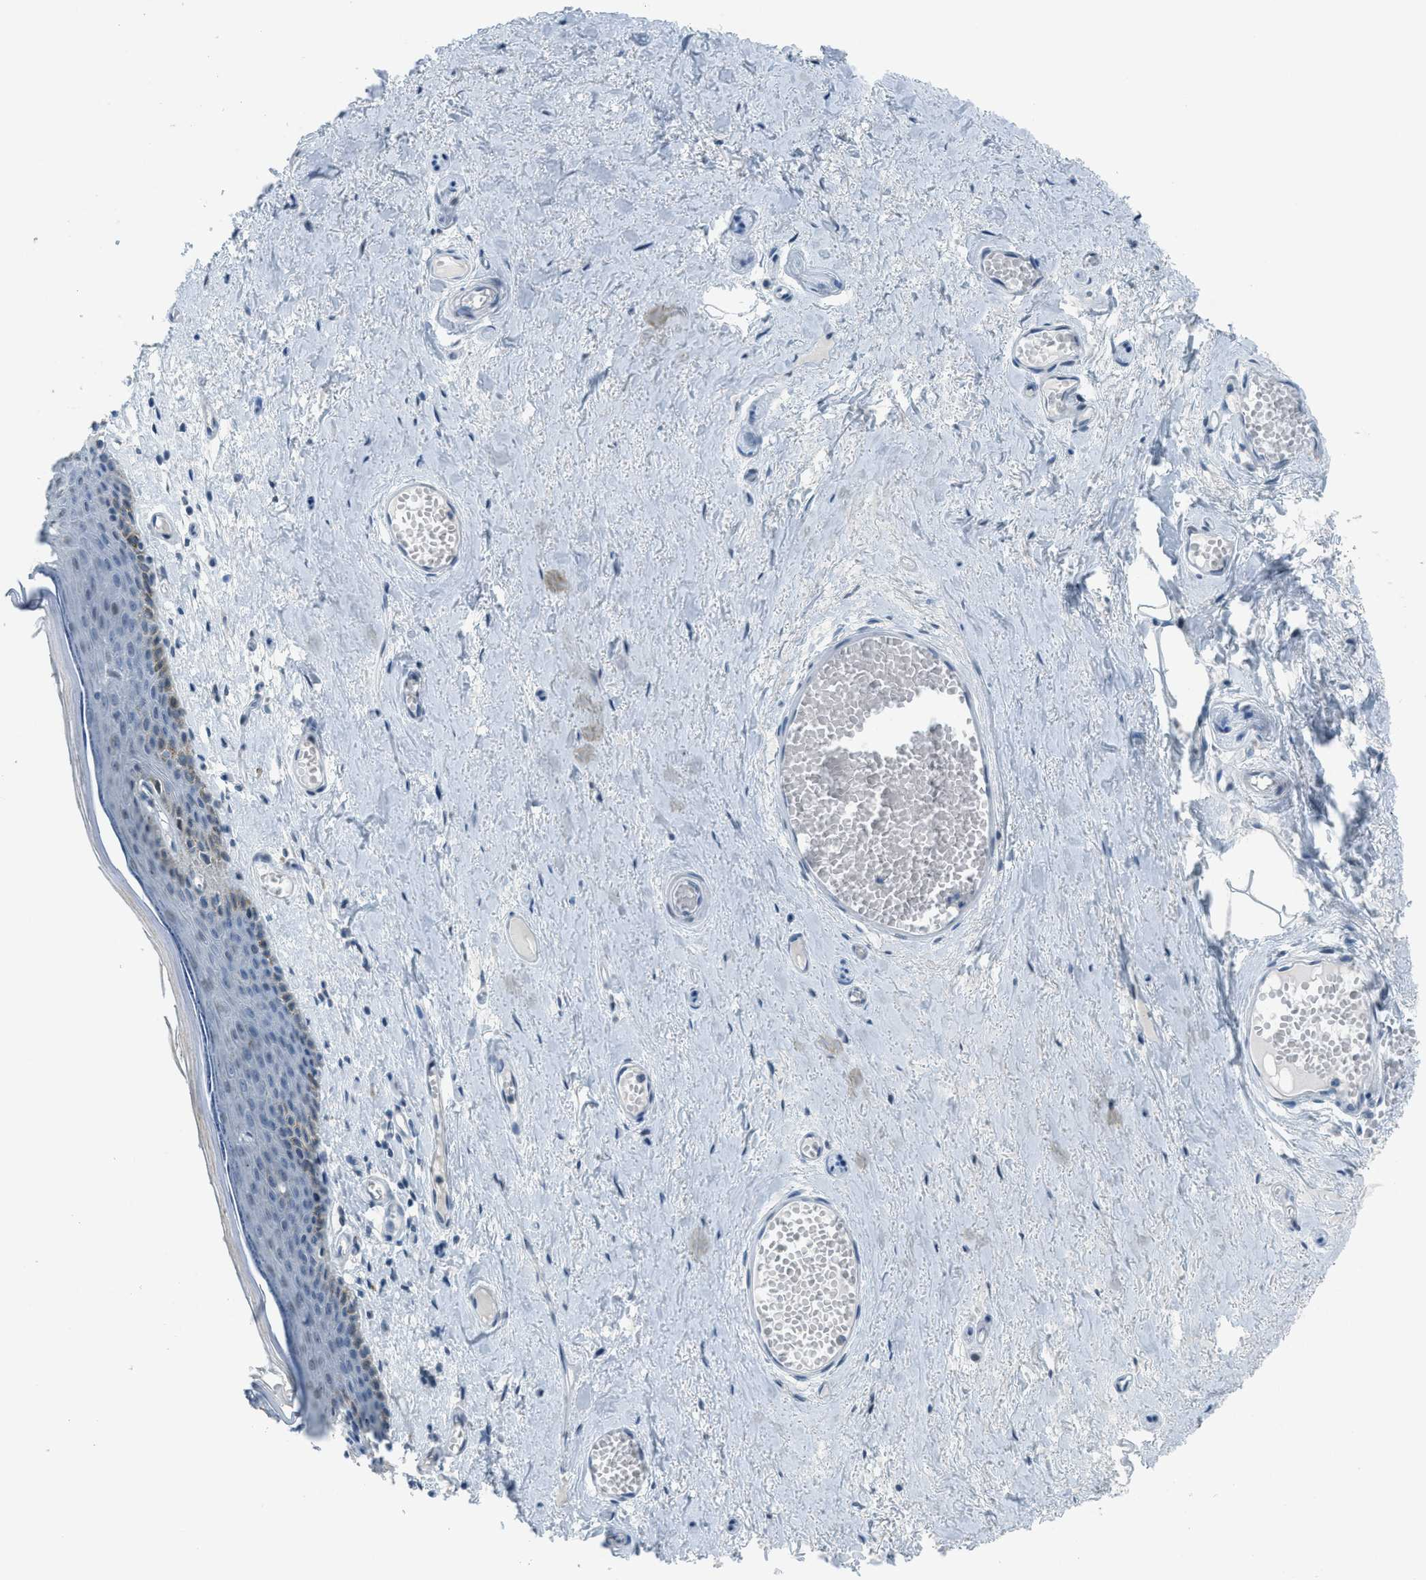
{"staining": {"intensity": "weak", "quantity": "<25%", "location": "nuclear"}, "tissue": "skin", "cell_type": "Epidermal cells", "image_type": "normal", "snomed": [{"axis": "morphology", "description": "Normal tissue, NOS"}, {"axis": "topography", "description": "Adipose tissue"}, {"axis": "topography", "description": "Vascular tissue"}, {"axis": "topography", "description": "Anal"}, {"axis": "topography", "description": "Peripheral nerve tissue"}], "caption": "Image shows no protein expression in epidermal cells of normal skin. Nuclei are stained in blue.", "gene": "TTC13", "patient": {"sex": "female", "age": 54}}